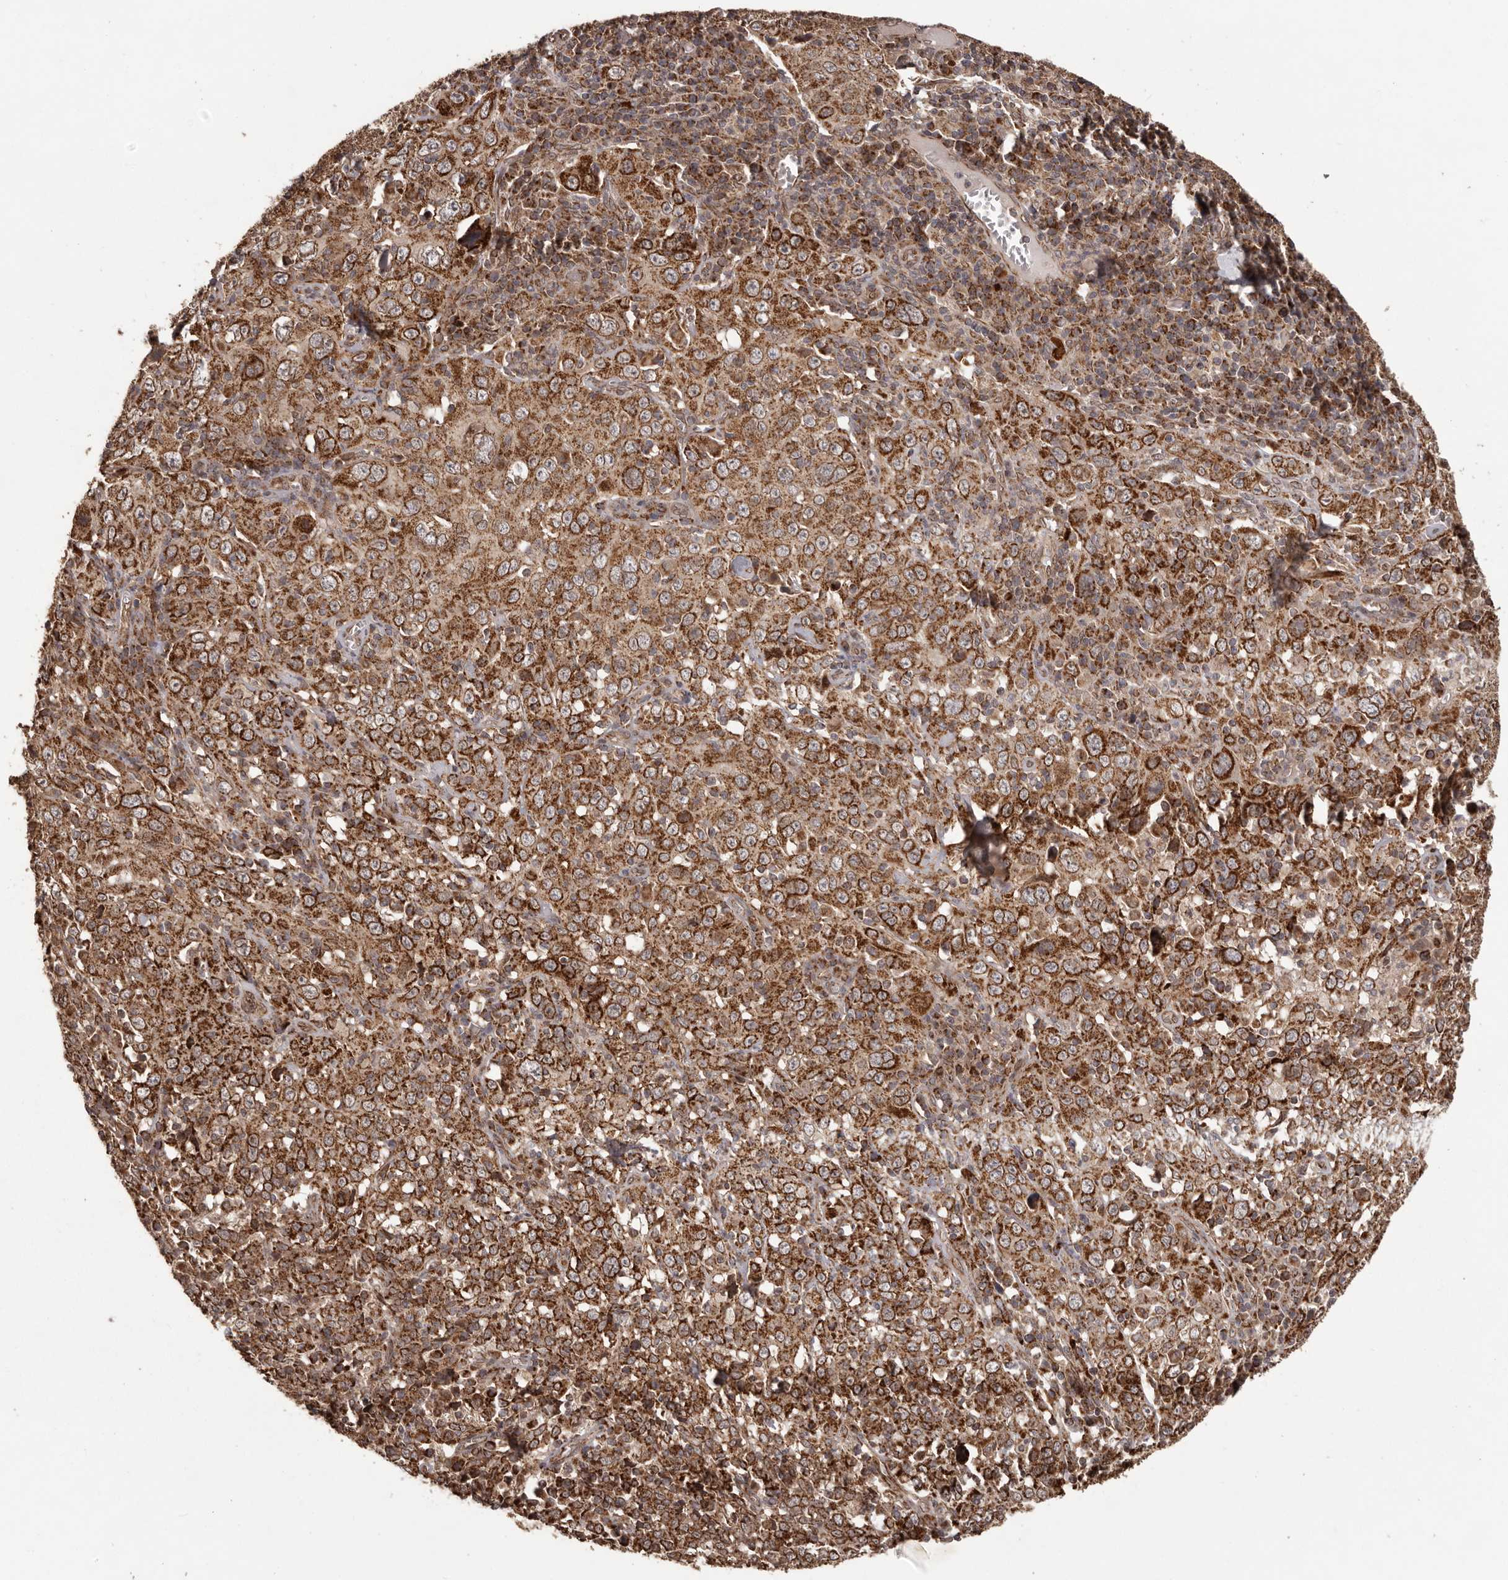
{"staining": {"intensity": "strong", "quantity": ">75%", "location": "cytoplasmic/membranous"}, "tissue": "cervical cancer", "cell_type": "Tumor cells", "image_type": "cancer", "snomed": [{"axis": "morphology", "description": "Squamous cell carcinoma, NOS"}, {"axis": "topography", "description": "Cervix"}], "caption": "Immunohistochemical staining of cervical squamous cell carcinoma demonstrates strong cytoplasmic/membranous protein positivity in approximately >75% of tumor cells.", "gene": "CHRM2", "patient": {"sex": "female", "age": 46}}